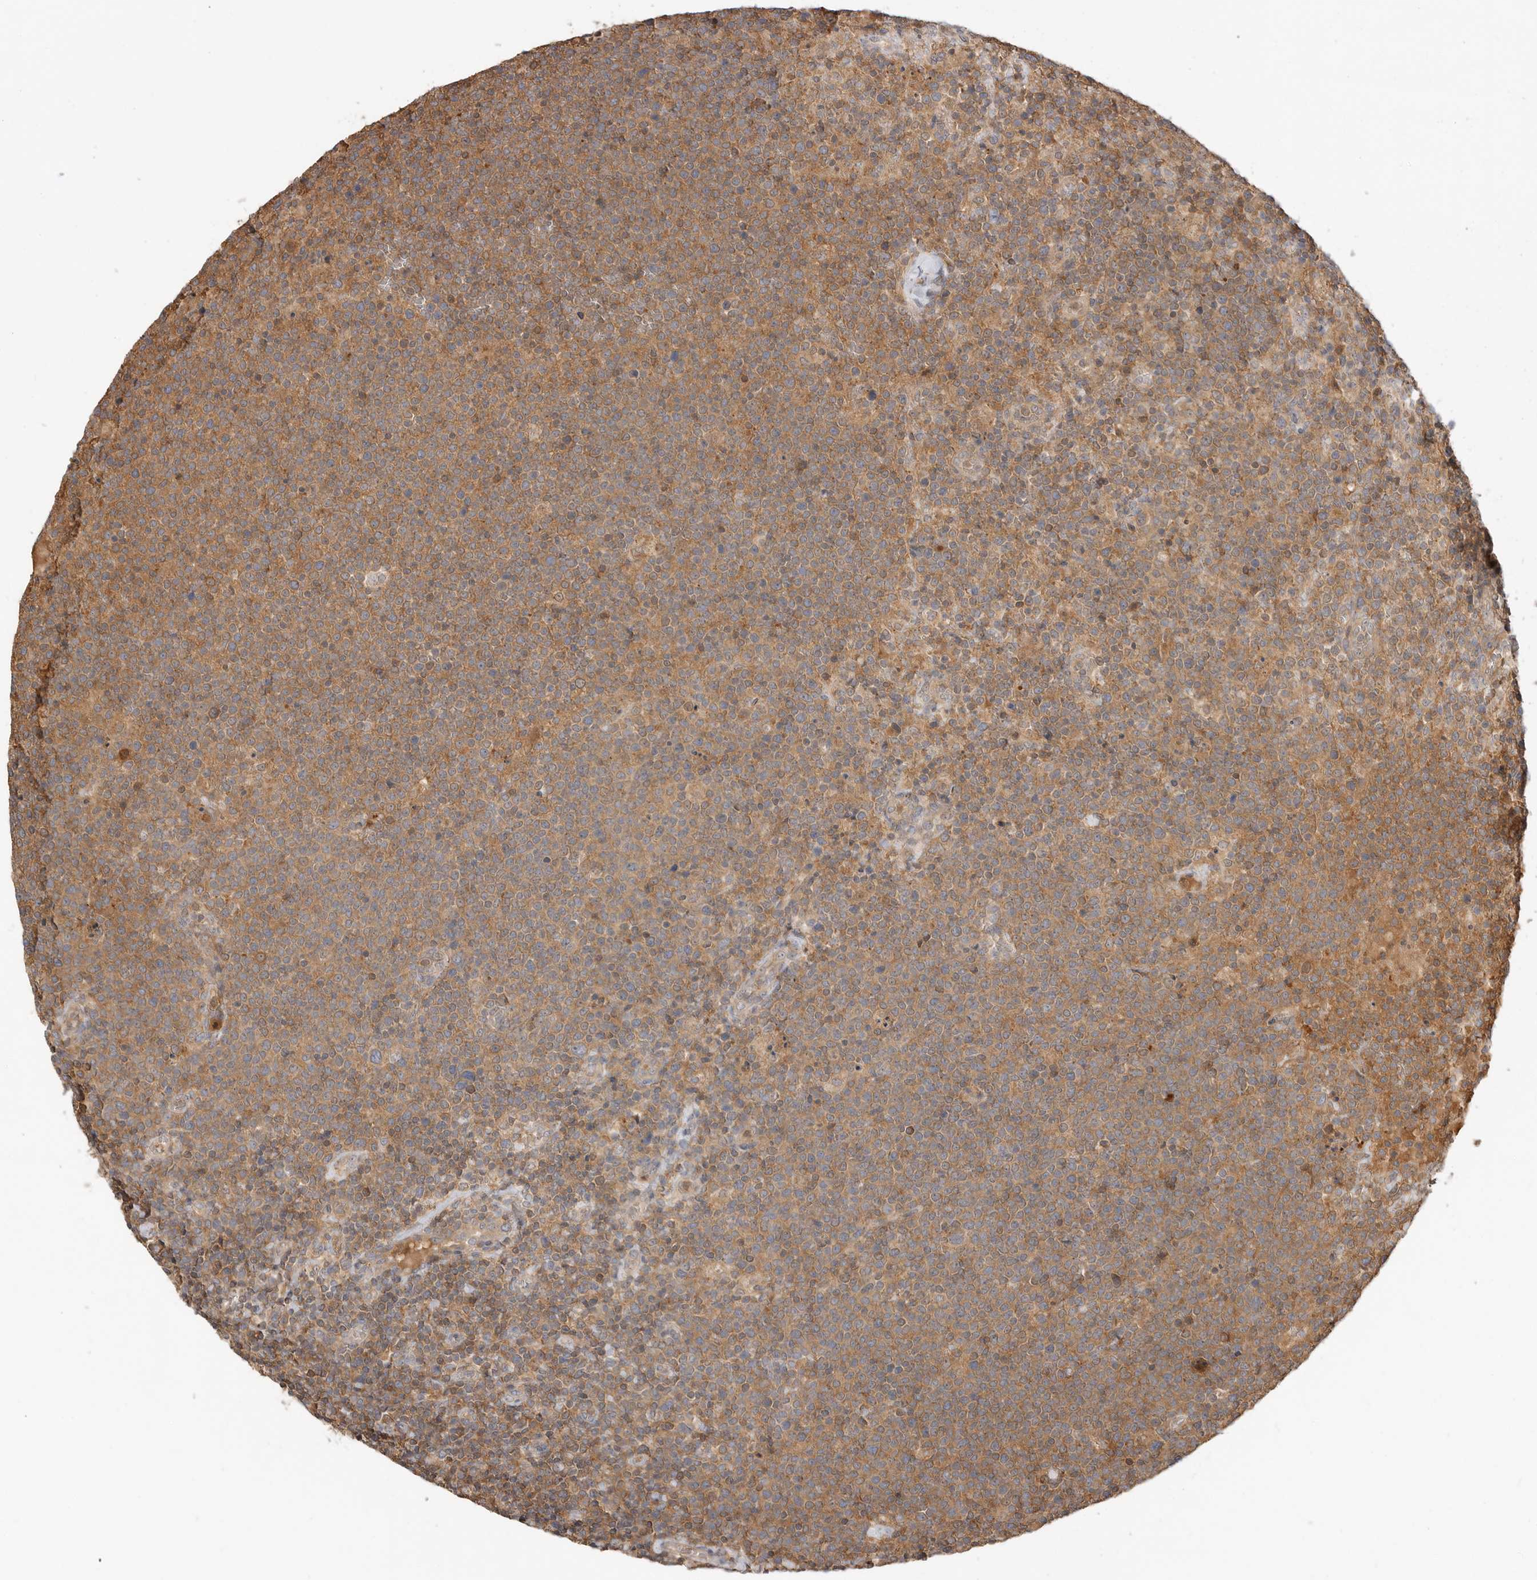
{"staining": {"intensity": "moderate", "quantity": ">75%", "location": "cytoplasmic/membranous"}, "tissue": "lymphoma", "cell_type": "Tumor cells", "image_type": "cancer", "snomed": [{"axis": "morphology", "description": "Malignant lymphoma, non-Hodgkin's type, High grade"}, {"axis": "topography", "description": "Lymph node"}], "caption": "Protein expression analysis of human lymphoma reveals moderate cytoplasmic/membranous positivity in approximately >75% of tumor cells.", "gene": "CLDN12", "patient": {"sex": "male", "age": 61}}